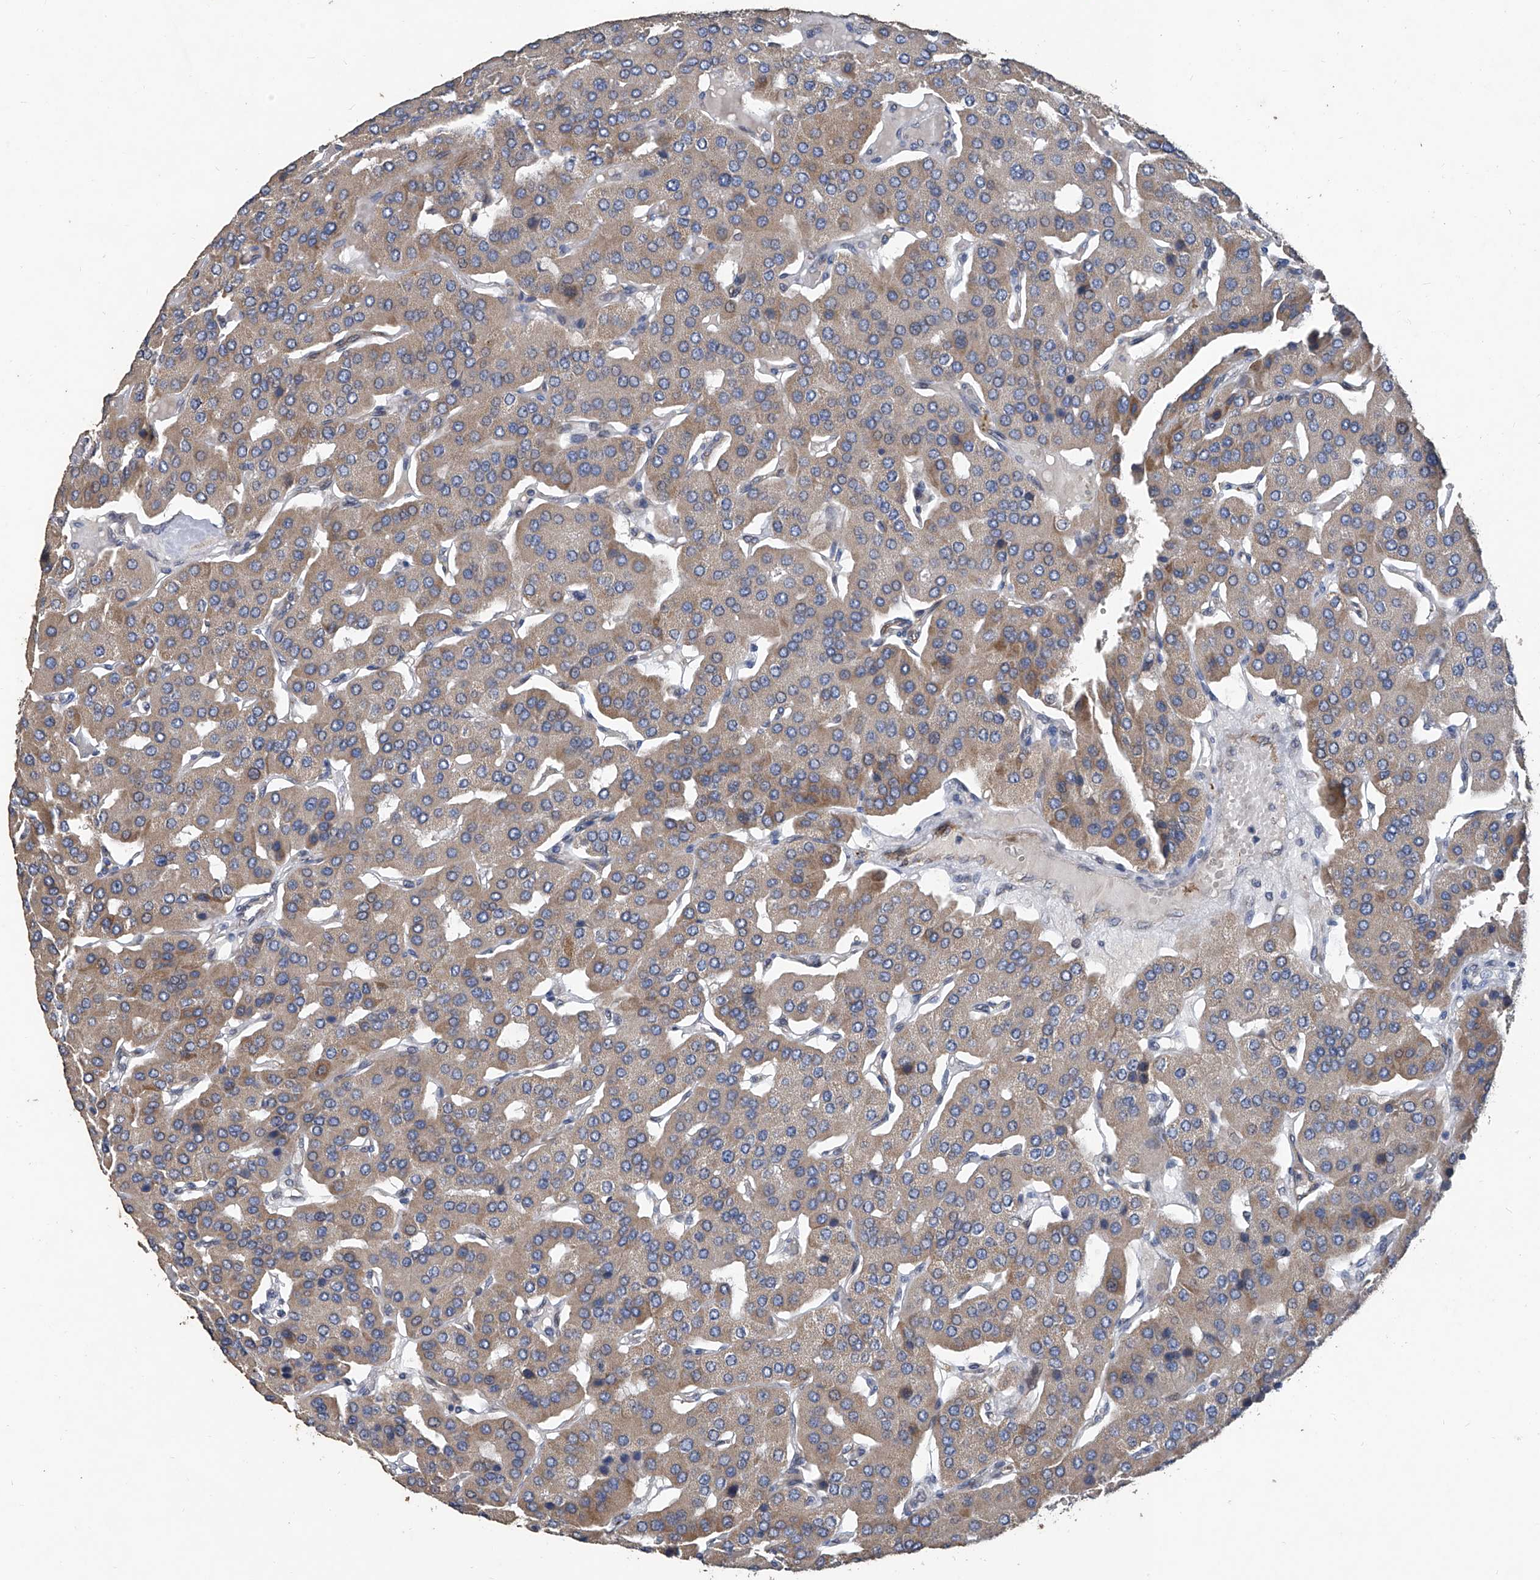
{"staining": {"intensity": "weak", "quantity": ">75%", "location": "cytoplasmic/membranous"}, "tissue": "parathyroid gland", "cell_type": "Glandular cells", "image_type": "normal", "snomed": [{"axis": "morphology", "description": "Normal tissue, NOS"}, {"axis": "morphology", "description": "Adenoma, NOS"}, {"axis": "topography", "description": "Parathyroid gland"}], "caption": "Weak cytoplasmic/membranous staining is seen in approximately >75% of glandular cells in benign parathyroid gland. (IHC, brightfield microscopy, high magnification).", "gene": "BCKDHB", "patient": {"sex": "female", "age": 86}}